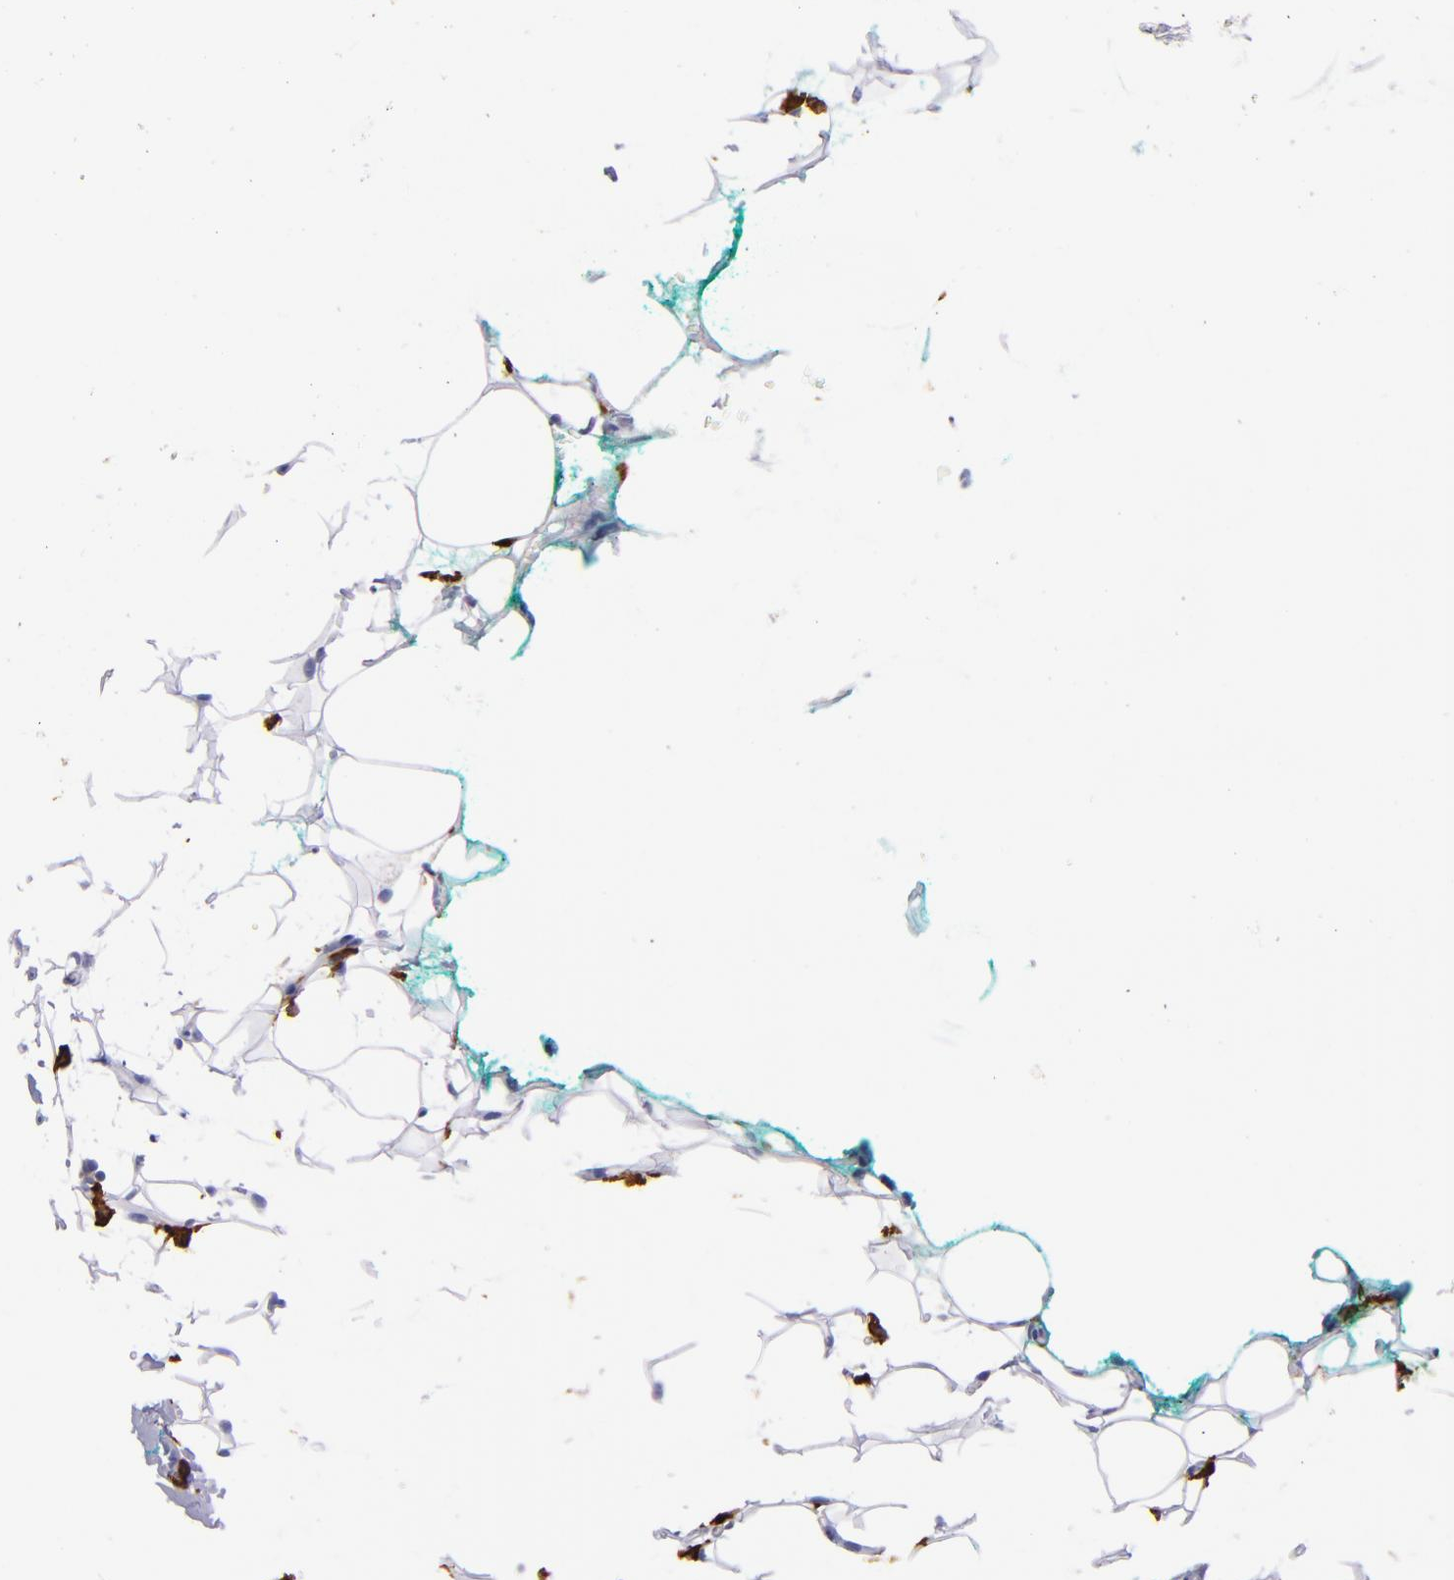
{"staining": {"intensity": "negative", "quantity": "none", "location": "none"}, "tissue": "breast cancer", "cell_type": "Tumor cells", "image_type": "cancer", "snomed": [{"axis": "morphology", "description": "Duct carcinoma"}, {"axis": "topography", "description": "Breast"}], "caption": "Tumor cells are negative for protein expression in human invasive ductal carcinoma (breast).", "gene": "CD163", "patient": {"sex": "female", "age": 24}}